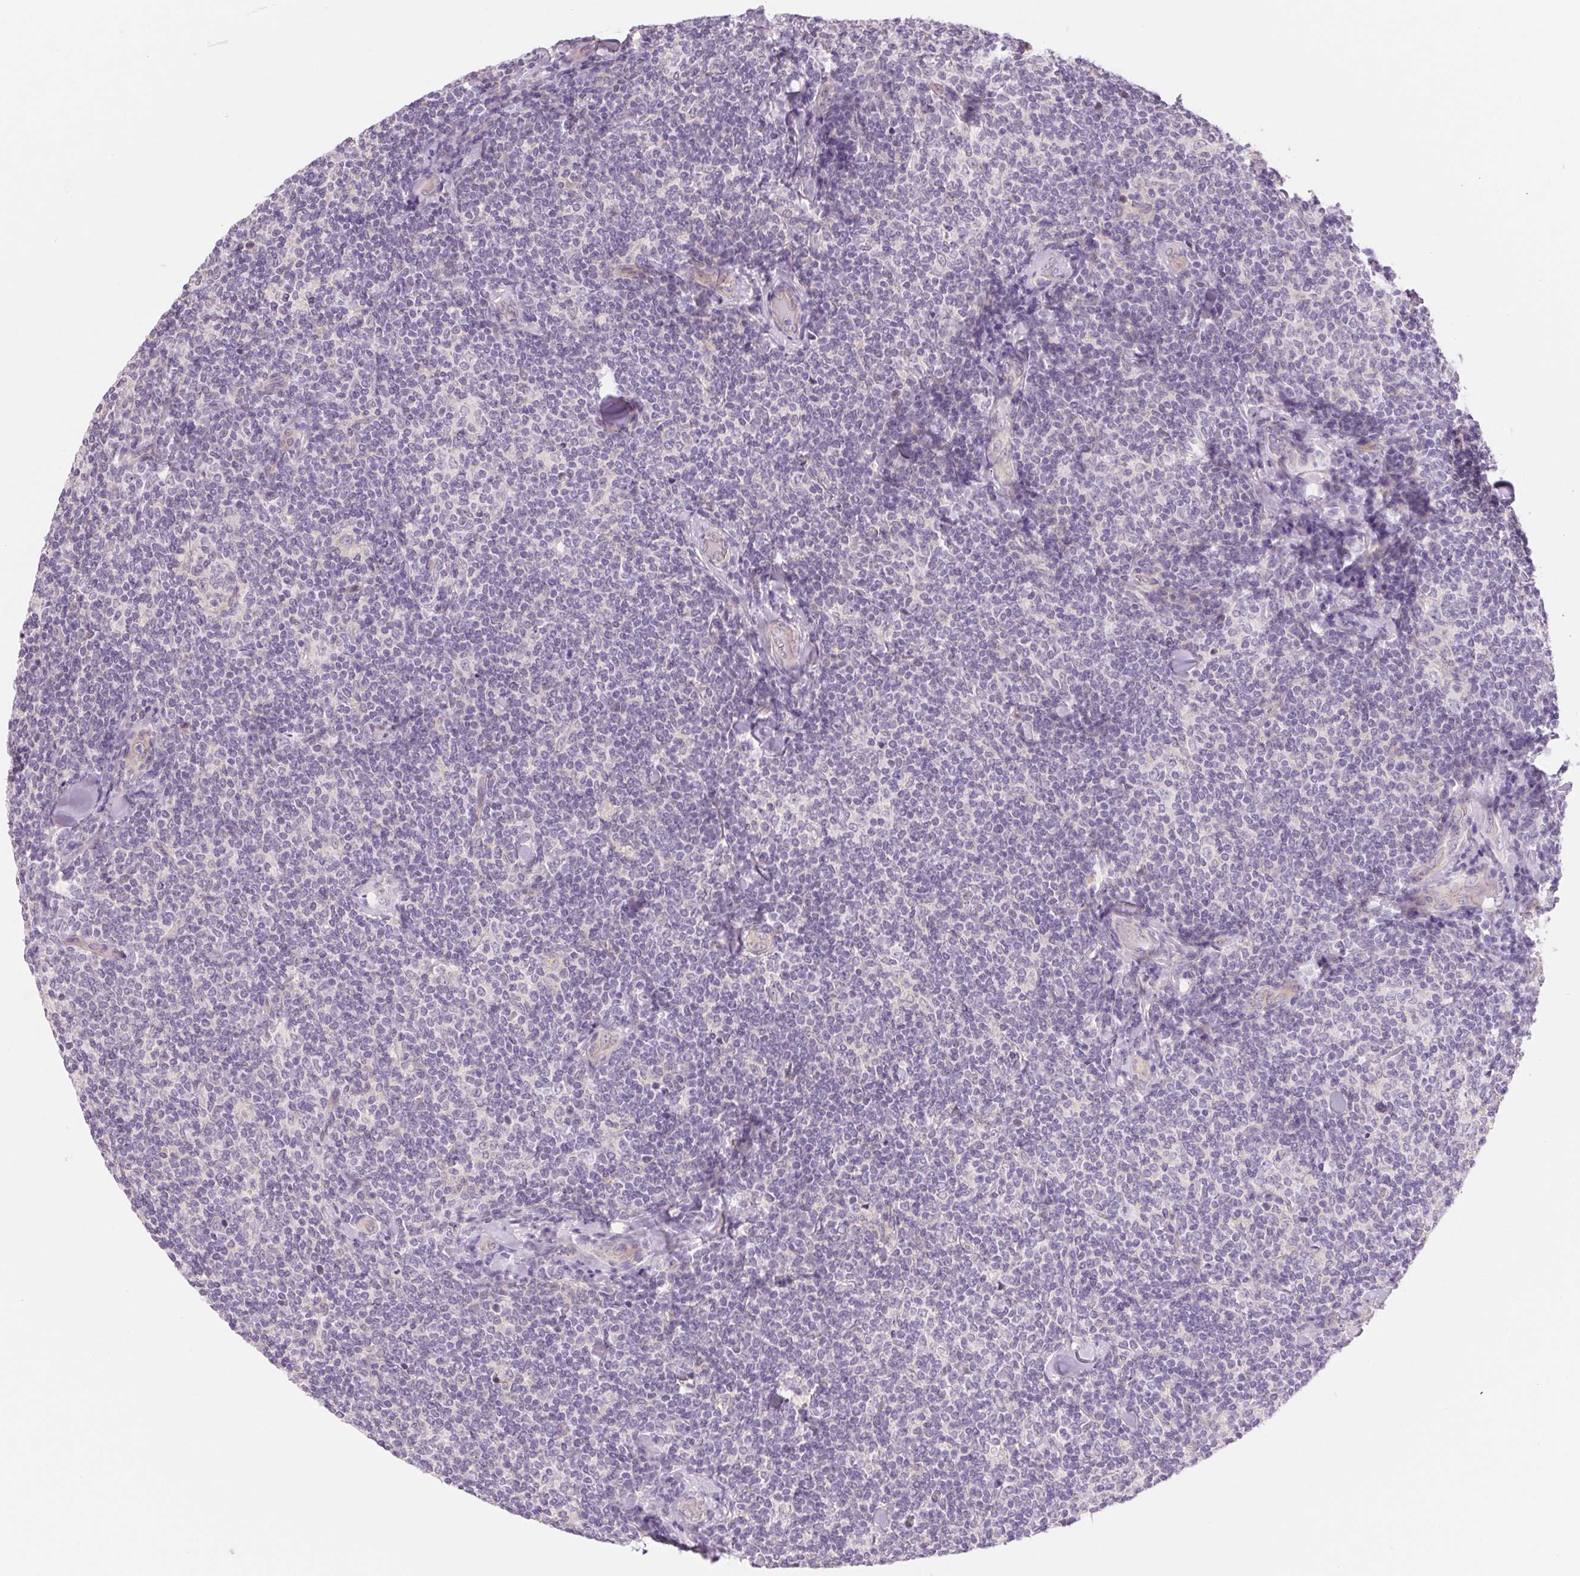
{"staining": {"intensity": "negative", "quantity": "none", "location": "none"}, "tissue": "lymphoma", "cell_type": "Tumor cells", "image_type": "cancer", "snomed": [{"axis": "morphology", "description": "Malignant lymphoma, non-Hodgkin's type, Low grade"}, {"axis": "topography", "description": "Lymph node"}], "caption": "This is an IHC photomicrograph of human low-grade malignant lymphoma, non-Hodgkin's type. There is no positivity in tumor cells.", "gene": "CTNND2", "patient": {"sex": "female", "age": 56}}